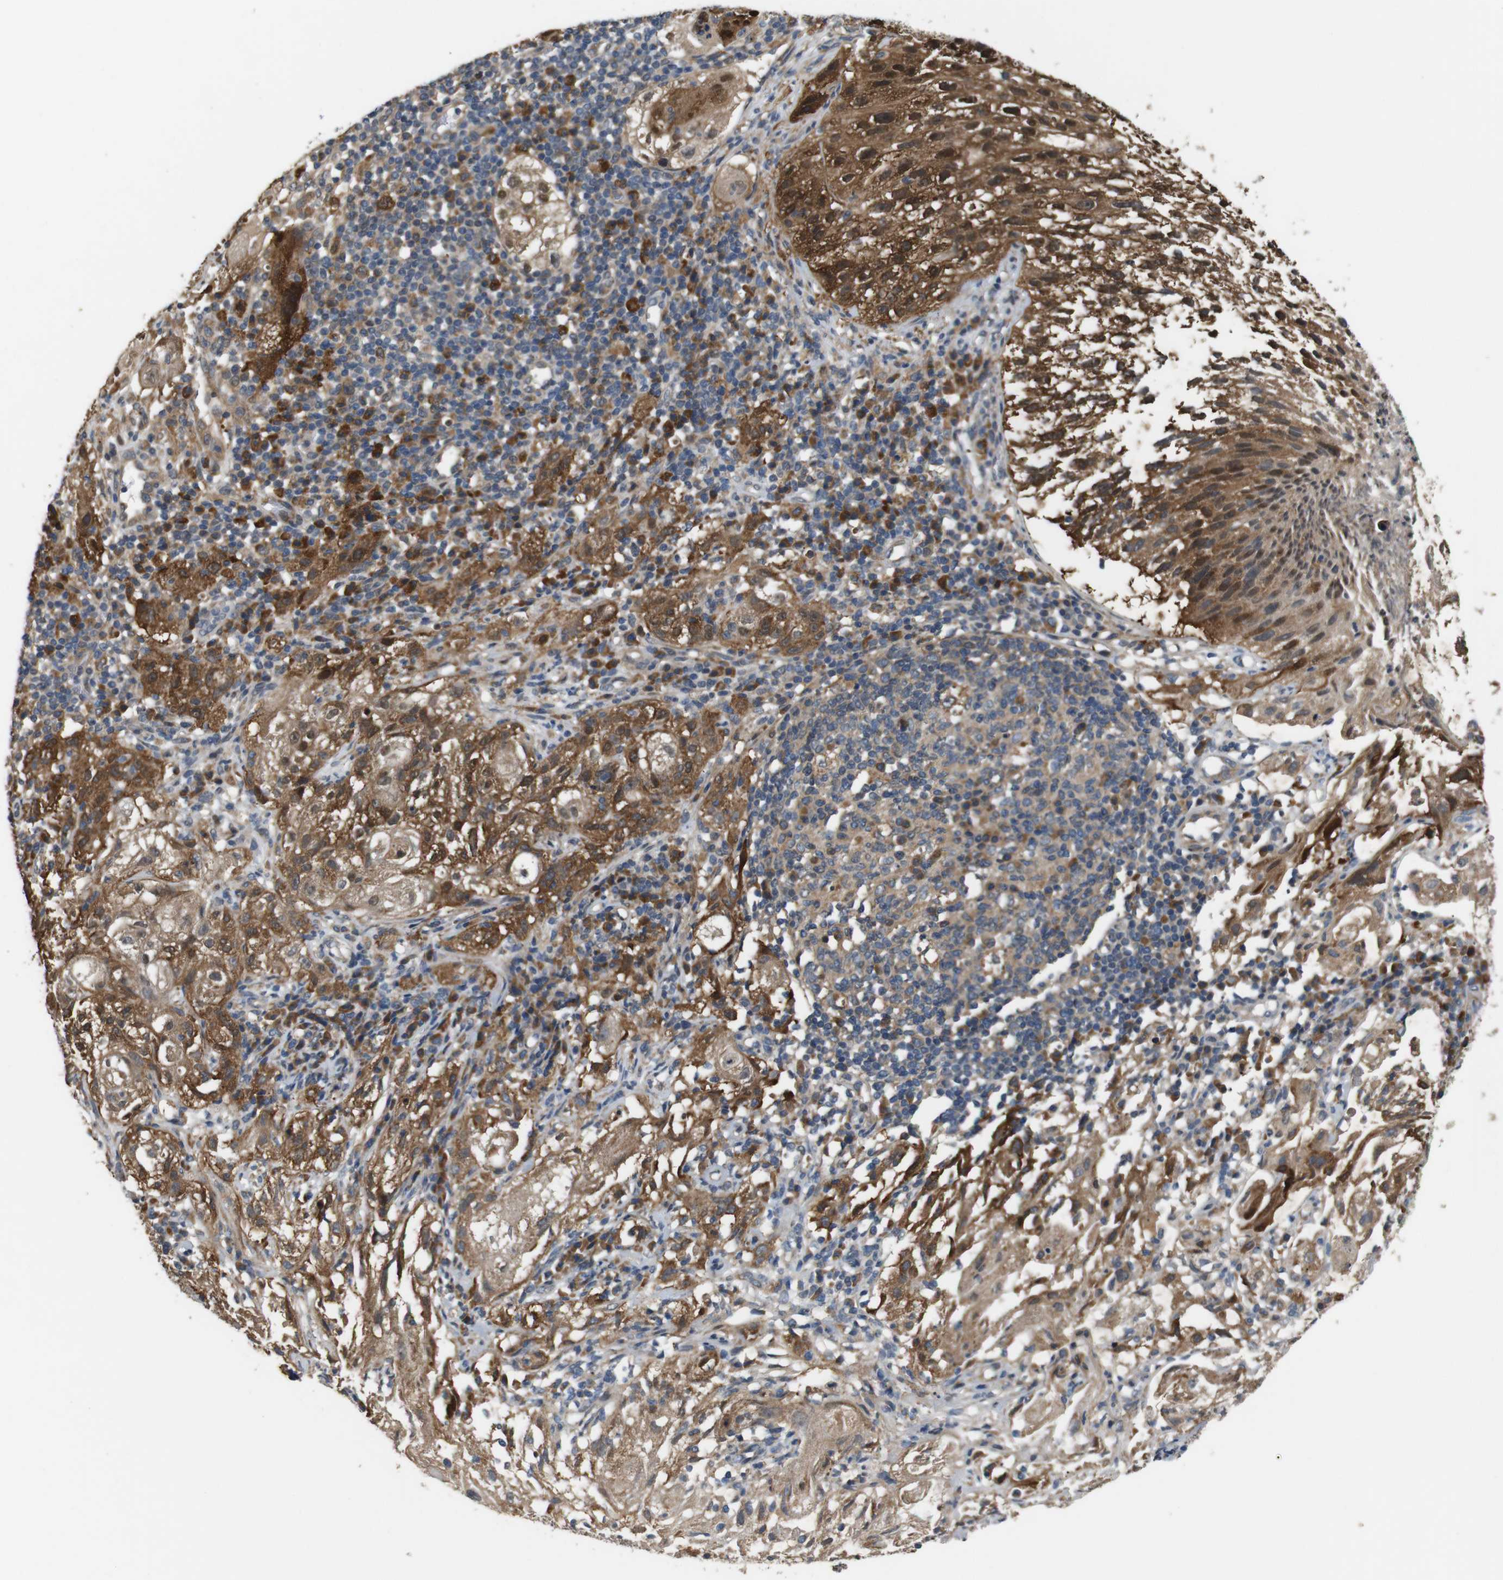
{"staining": {"intensity": "strong", "quantity": ">75%", "location": "cytoplasmic/membranous"}, "tissue": "lung cancer", "cell_type": "Tumor cells", "image_type": "cancer", "snomed": [{"axis": "morphology", "description": "Inflammation, NOS"}, {"axis": "morphology", "description": "Squamous cell carcinoma, NOS"}, {"axis": "topography", "description": "Lymph node"}, {"axis": "topography", "description": "Soft tissue"}, {"axis": "topography", "description": "Lung"}], "caption": "This photomicrograph reveals squamous cell carcinoma (lung) stained with IHC to label a protein in brown. The cytoplasmic/membranous of tumor cells show strong positivity for the protein. Nuclei are counter-stained blue.", "gene": "EPHB2", "patient": {"sex": "male", "age": 66}}